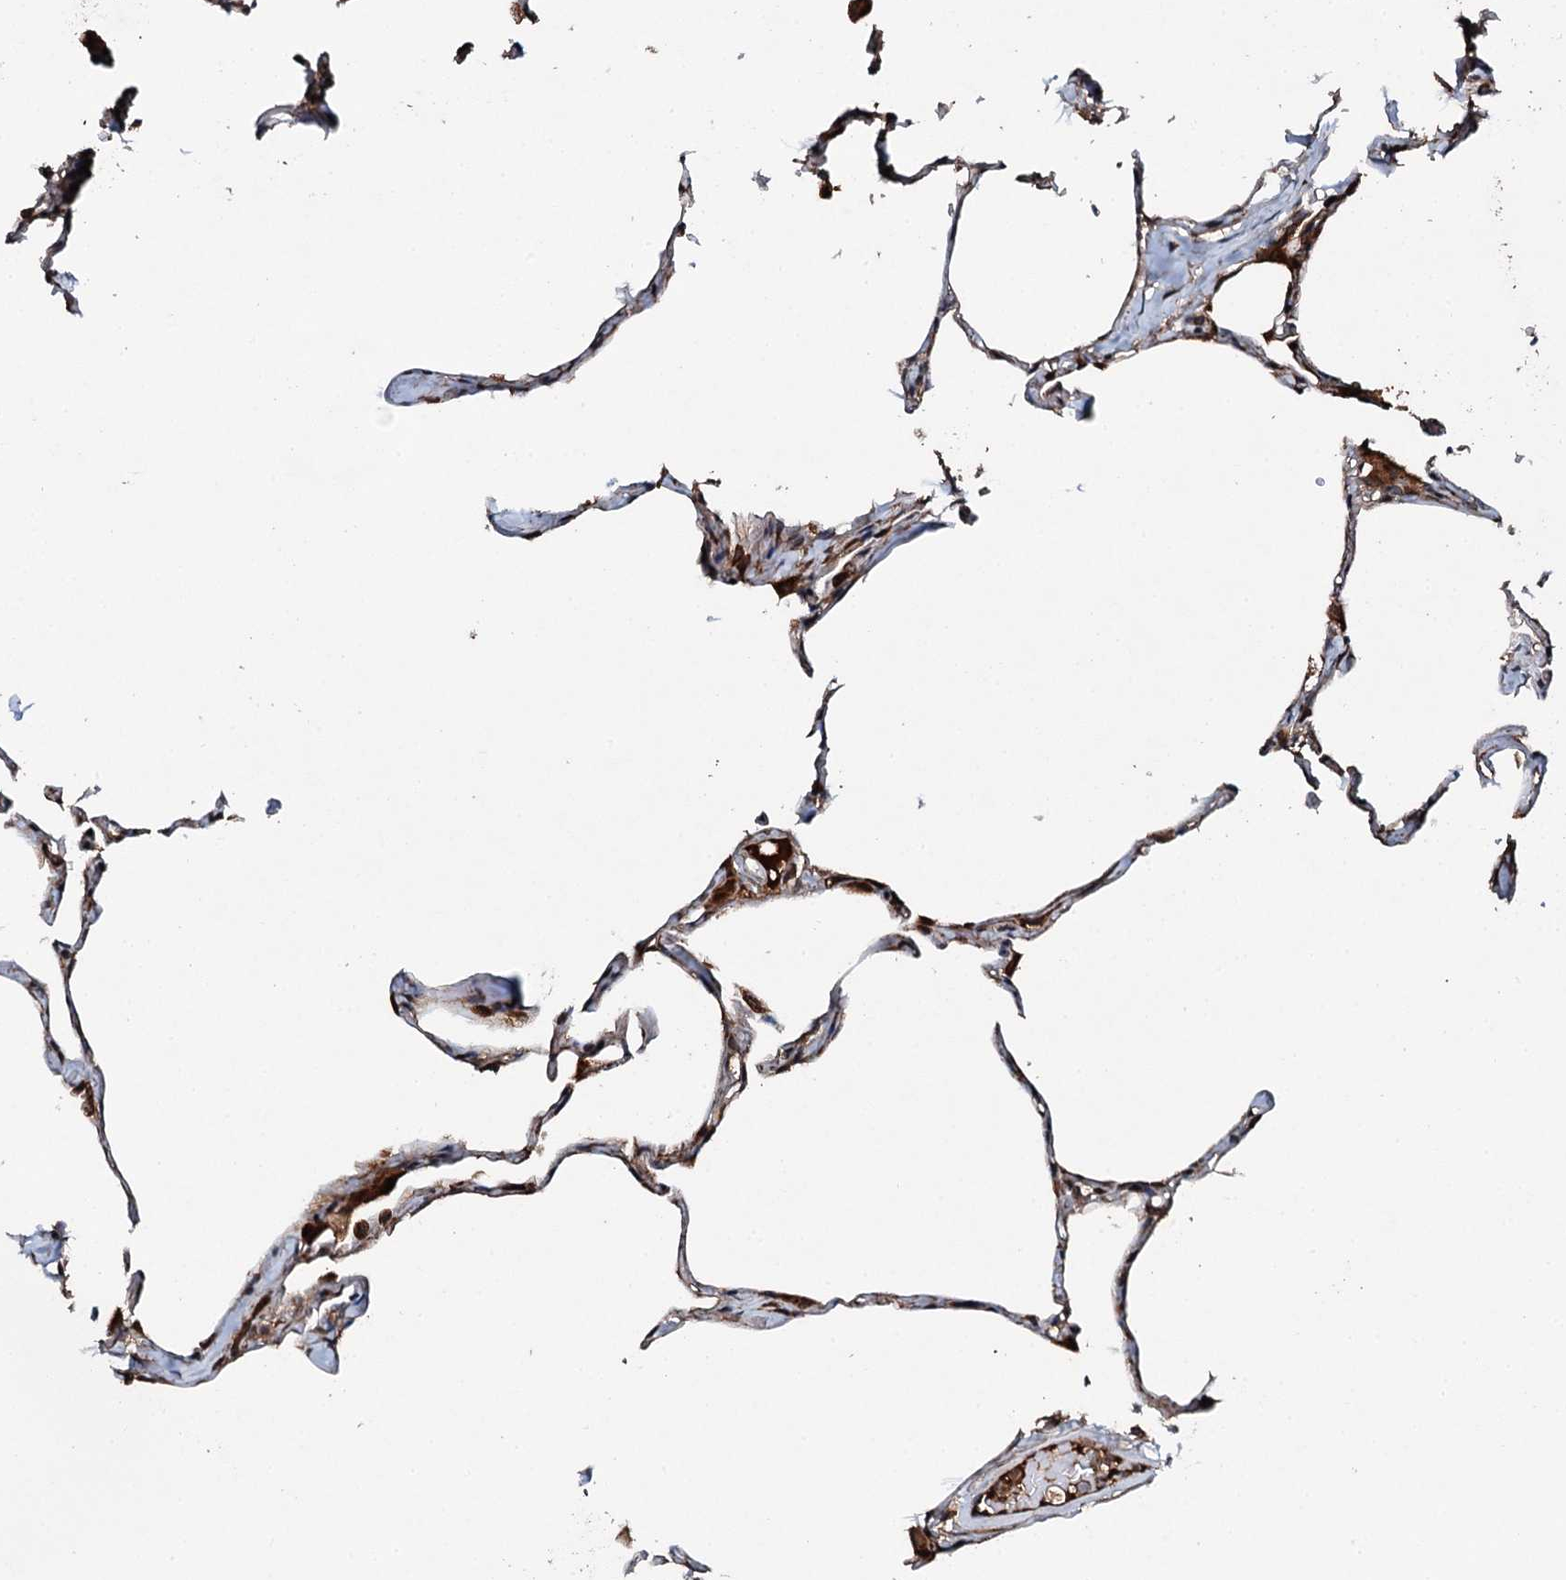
{"staining": {"intensity": "strong", "quantity": ">75%", "location": "cytoplasmic/membranous"}, "tissue": "lung", "cell_type": "Alveolar cells", "image_type": "normal", "snomed": [{"axis": "morphology", "description": "Normal tissue, NOS"}, {"axis": "topography", "description": "Lung"}], "caption": "Alveolar cells exhibit high levels of strong cytoplasmic/membranous expression in approximately >75% of cells in benign lung. The staining was performed using DAB (3,3'-diaminobenzidine), with brown indicating positive protein expression. Nuclei are stained blue with hematoxylin.", "gene": "FLYWCH1", "patient": {"sex": "male", "age": 65}}